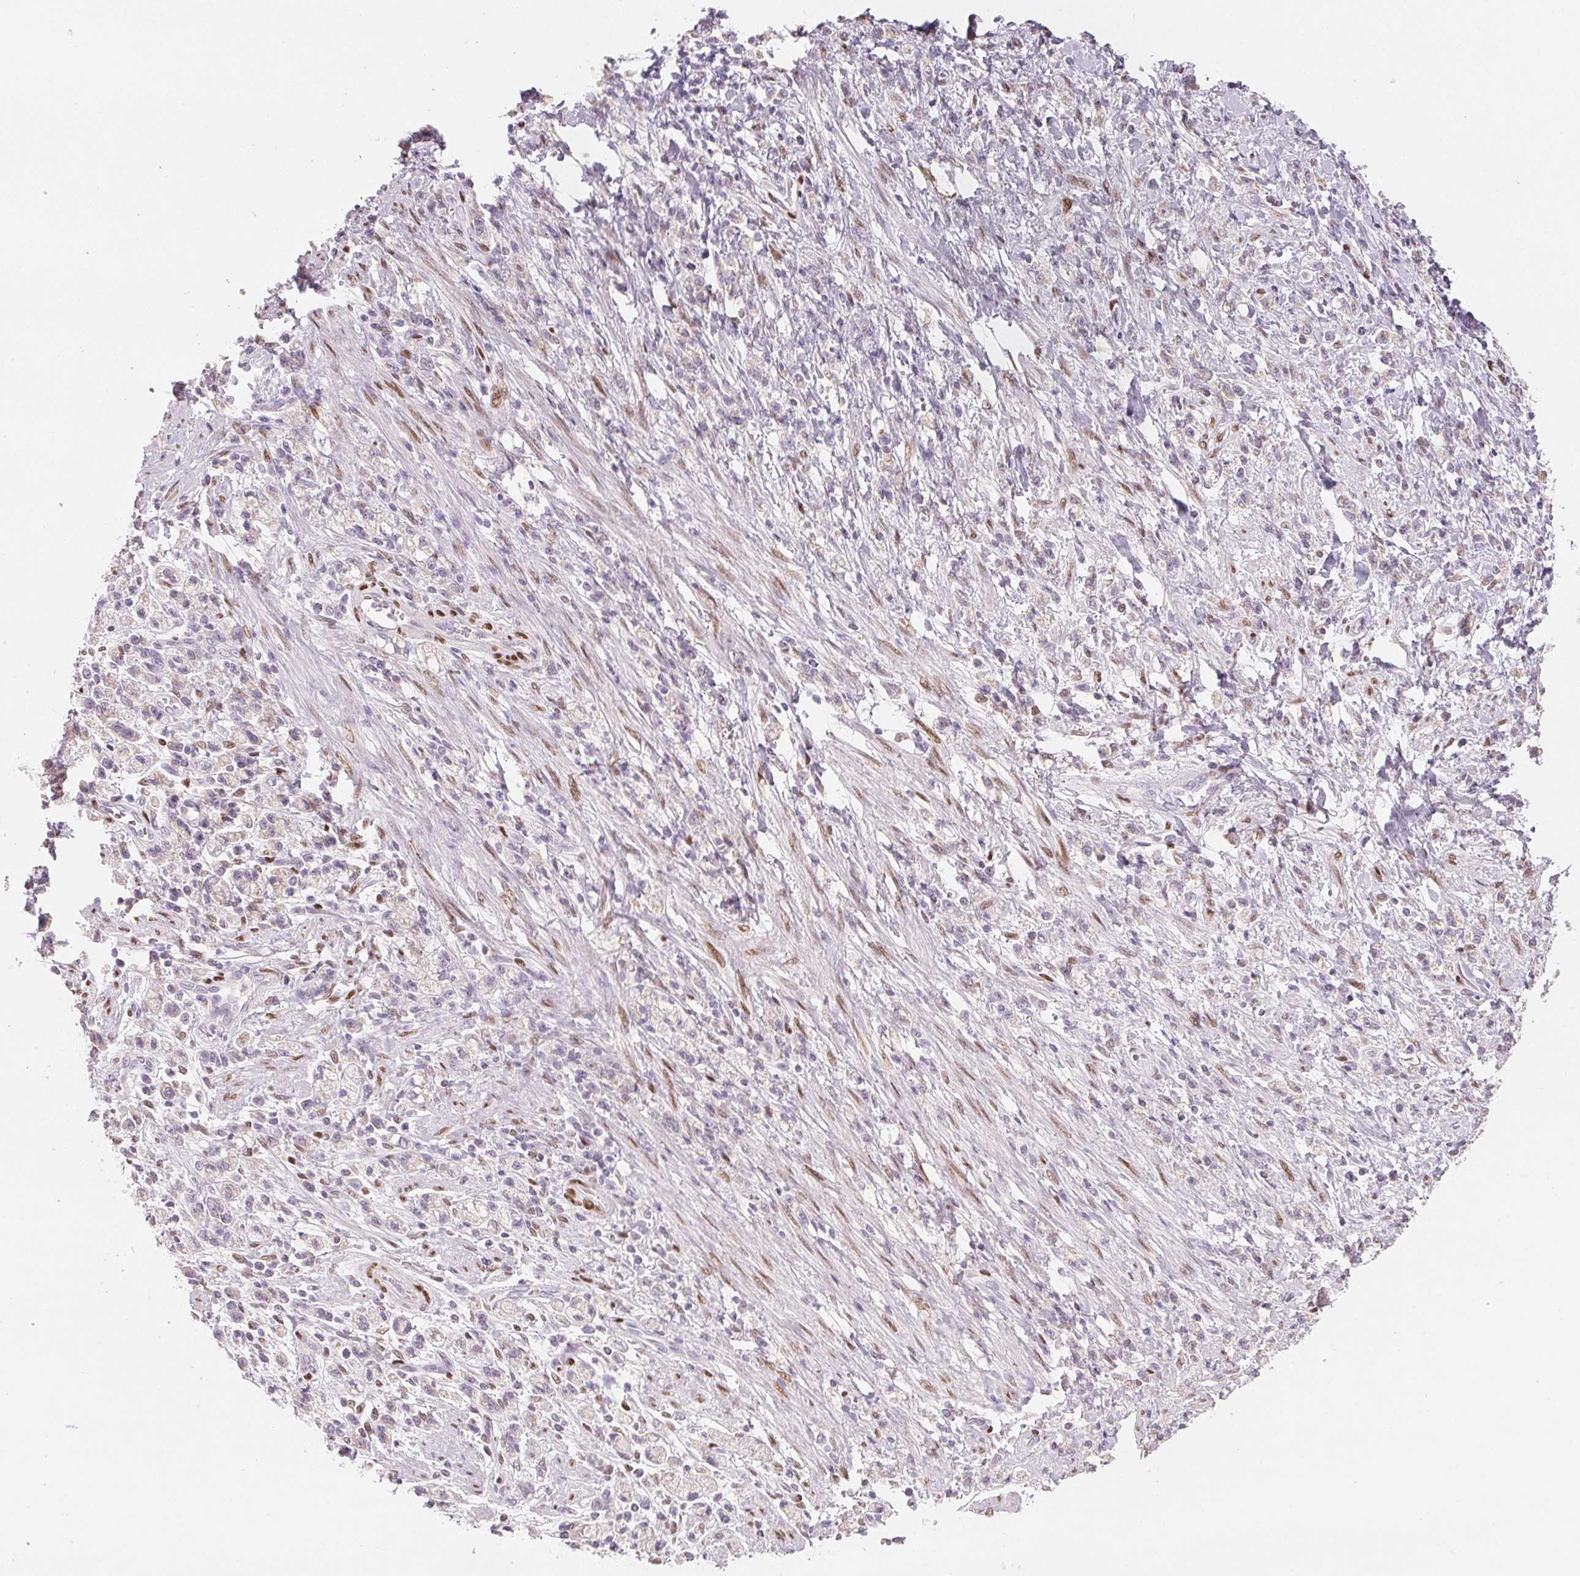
{"staining": {"intensity": "negative", "quantity": "none", "location": "none"}, "tissue": "stomach cancer", "cell_type": "Tumor cells", "image_type": "cancer", "snomed": [{"axis": "morphology", "description": "Adenocarcinoma, NOS"}, {"axis": "topography", "description": "Stomach"}], "caption": "High magnification brightfield microscopy of stomach cancer (adenocarcinoma) stained with DAB (brown) and counterstained with hematoxylin (blue): tumor cells show no significant staining.", "gene": "SMARCD3", "patient": {"sex": "male", "age": 77}}